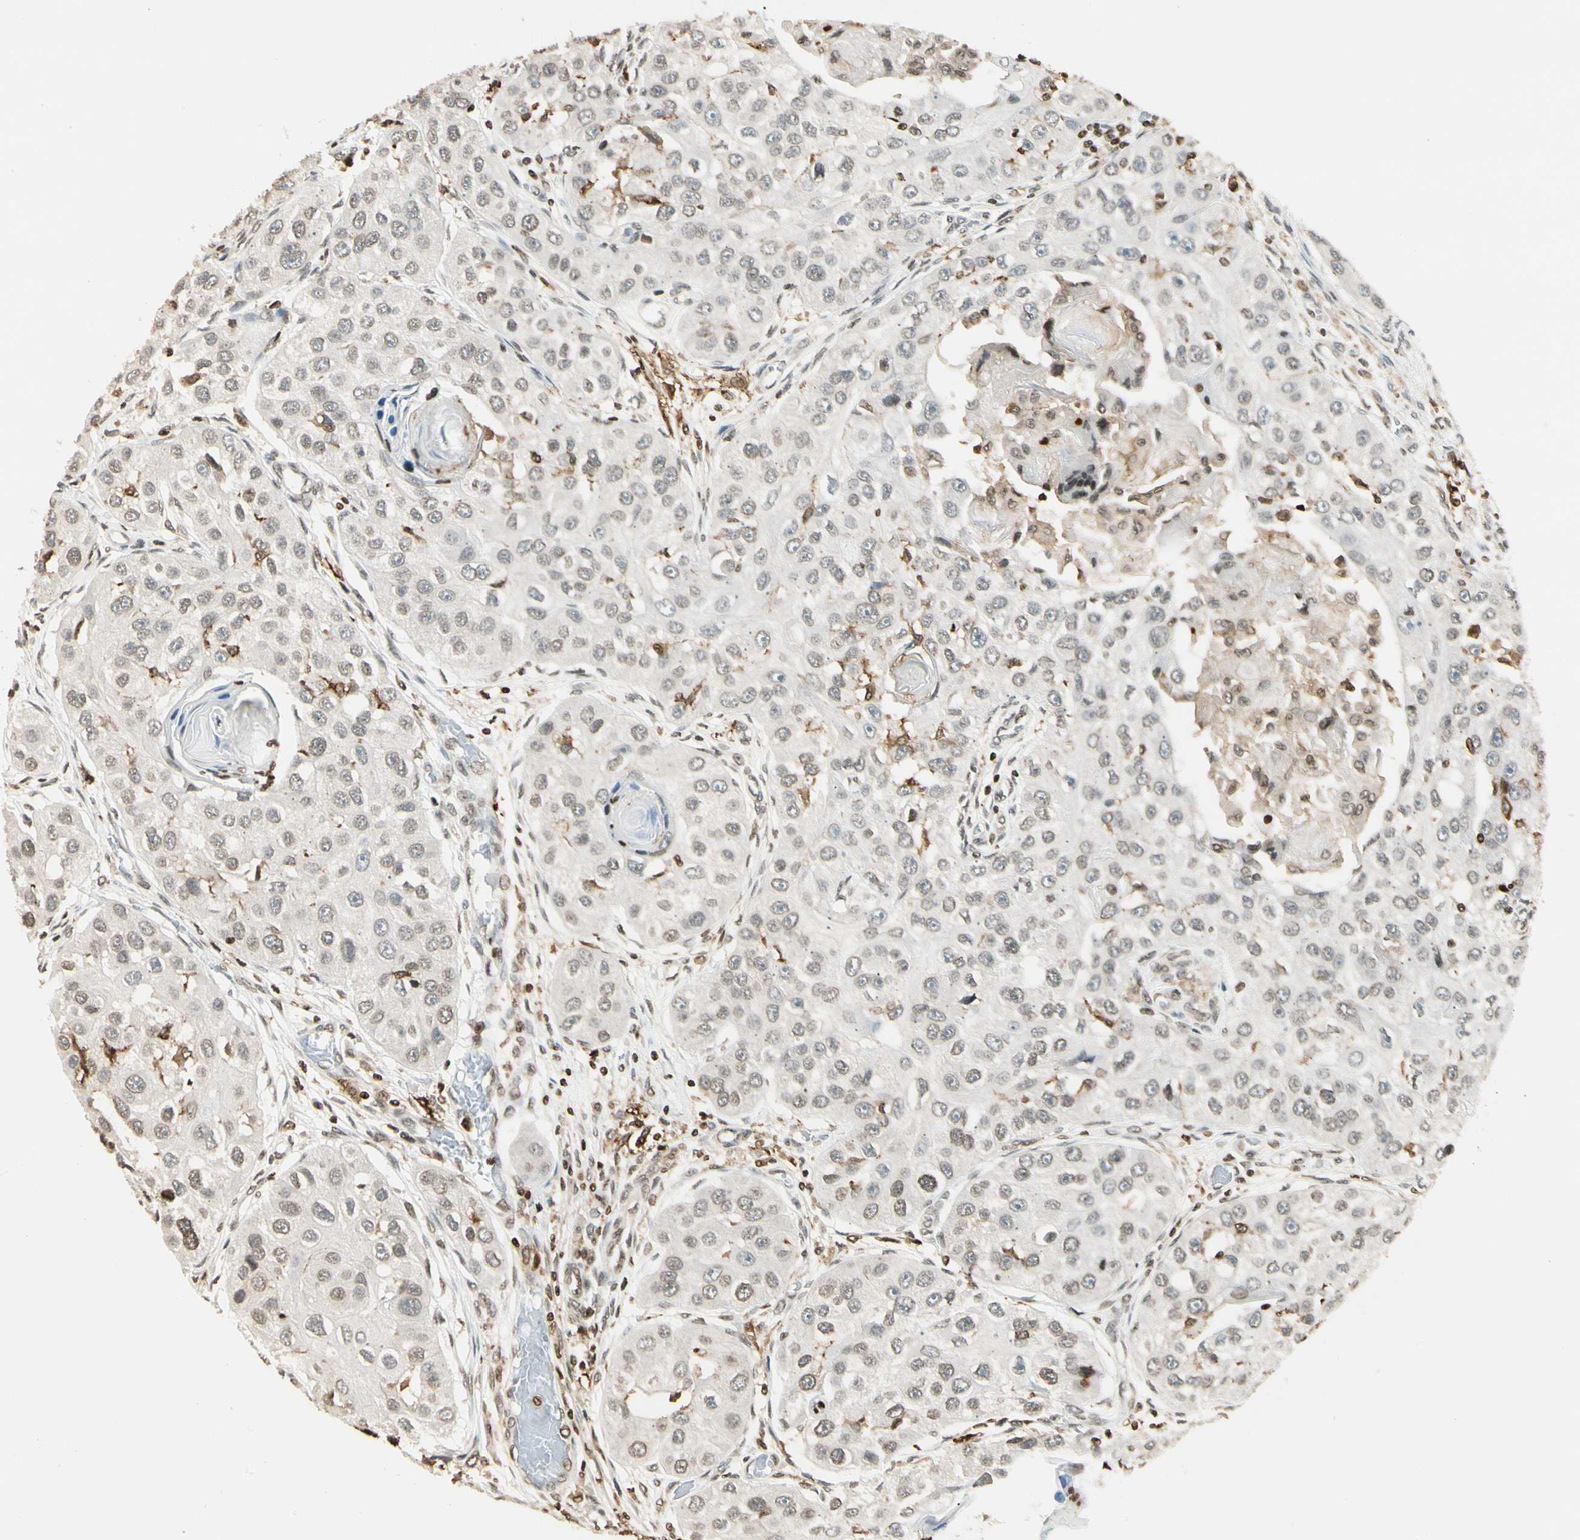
{"staining": {"intensity": "weak", "quantity": ">75%", "location": "nuclear"}, "tissue": "head and neck cancer", "cell_type": "Tumor cells", "image_type": "cancer", "snomed": [{"axis": "morphology", "description": "Normal tissue, NOS"}, {"axis": "morphology", "description": "Squamous cell carcinoma, NOS"}, {"axis": "topography", "description": "Skeletal muscle"}, {"axis": "topography", "description": "Head-Neck"}], "caption": "A brown stain labels weak nuclear expression of a protein in head and neck cancer tumor cells.", "gene": "FER", "patient": {"sex": "male", "age": 51}}